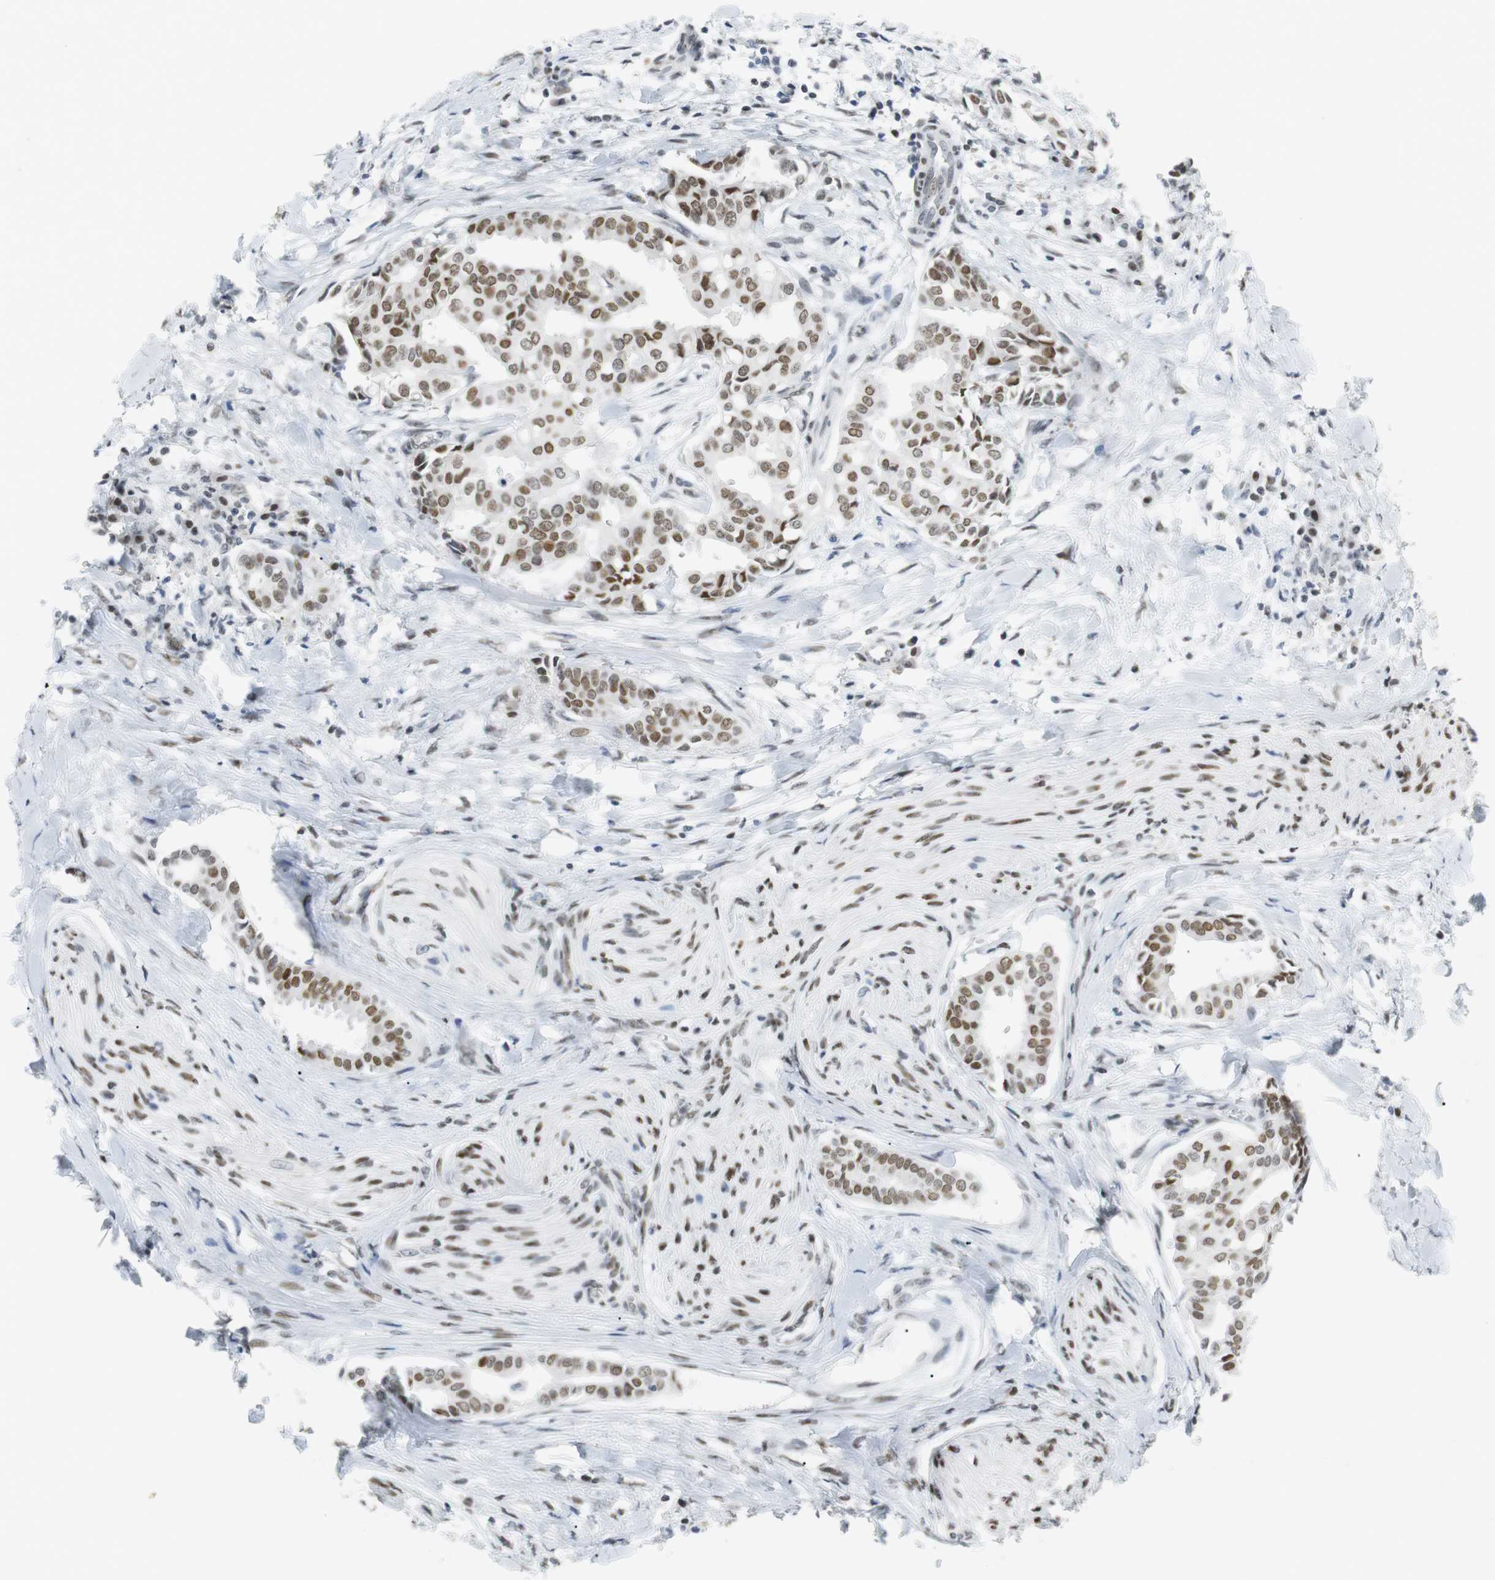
{"staining": {"intensity": "moderate", "quantity": ">75%", "location": "nuclear"}, "tissue": "head and neck cancer", "cell_type": "Tumor cells", "image_type": "cancer", "snomed": [{"axis": "morphology", "description": "Adenocarcinoma, NOS"}, {"axis": "topography", "description": "Salivary gland"}, {"axis": "topography", "description": "Head-Neck"}], "caption": "Protein expression analysis of adenocarcinoma (head and neck) displays moderate nuclear expression in about >75% of tumor cells. (DAB IHC with brightfield microscopy, high magnification).", "gene": "BMI1", "patient": {"sex": "female", "age": 59}}